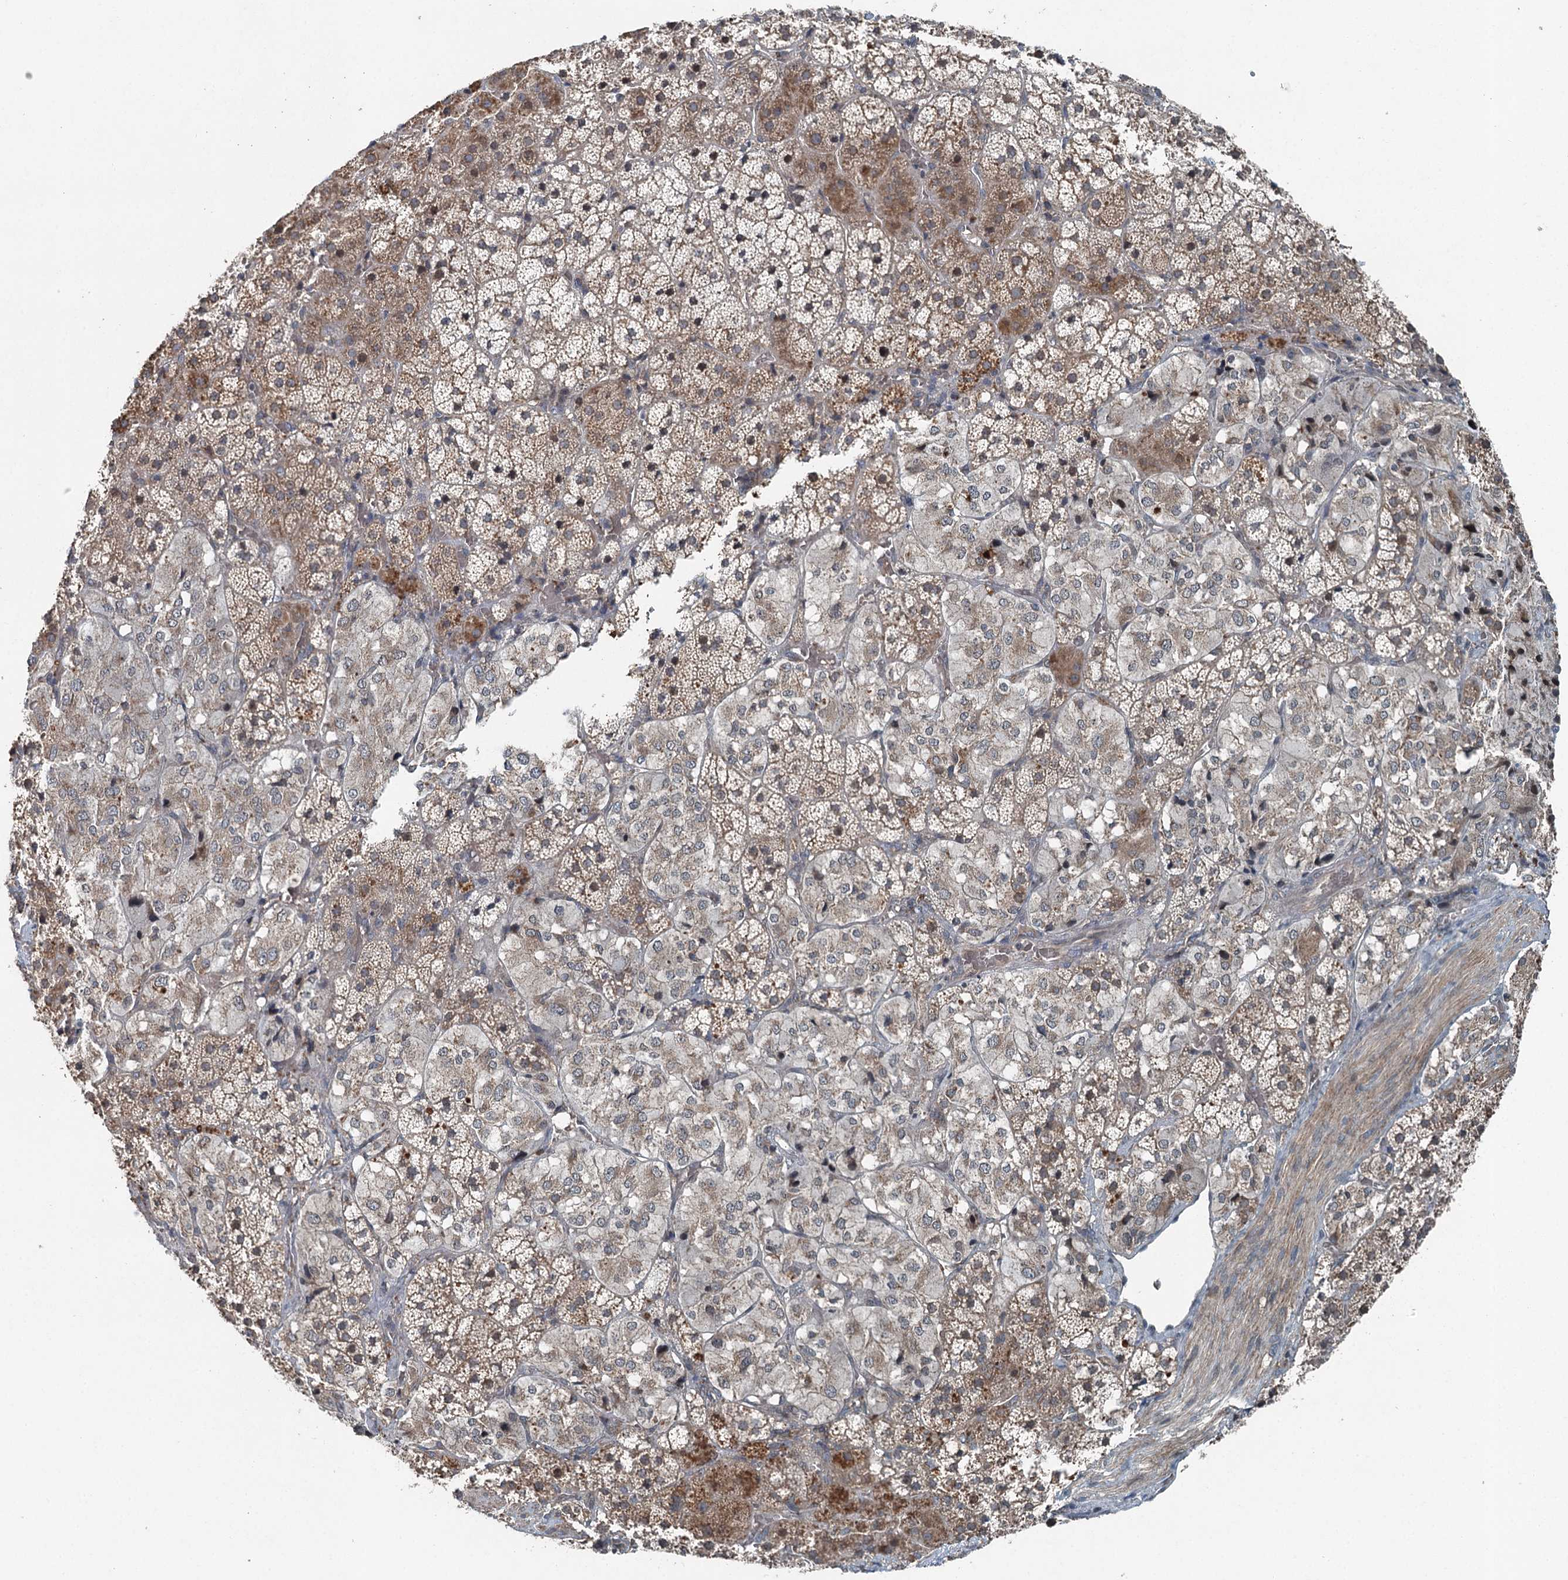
{"staining": {"intensity": "moderate", "quantity": "25%-75%", "location": "cytoplasmic/membranous"}, "tissue": "adrenal gland", "cell_type": "Glandular cells", "image_type": "normal", "snomed": [{"axis": "morphology", "description": "Normal tissue, NOS"}, {"axis": "topography", "description": "Adrenal gland"}], "caption": "Immunohistochemical staining of unremarkable adrenal gland demonstrates medium levels of moderate cytoplasmic/membranous expression in about 25%-75% of glandular cells. (Brightfield microscopy of DAB IHC at high magnification).", "gene": "SKIC3", "patient": {"sex": "female", "age": 44}}